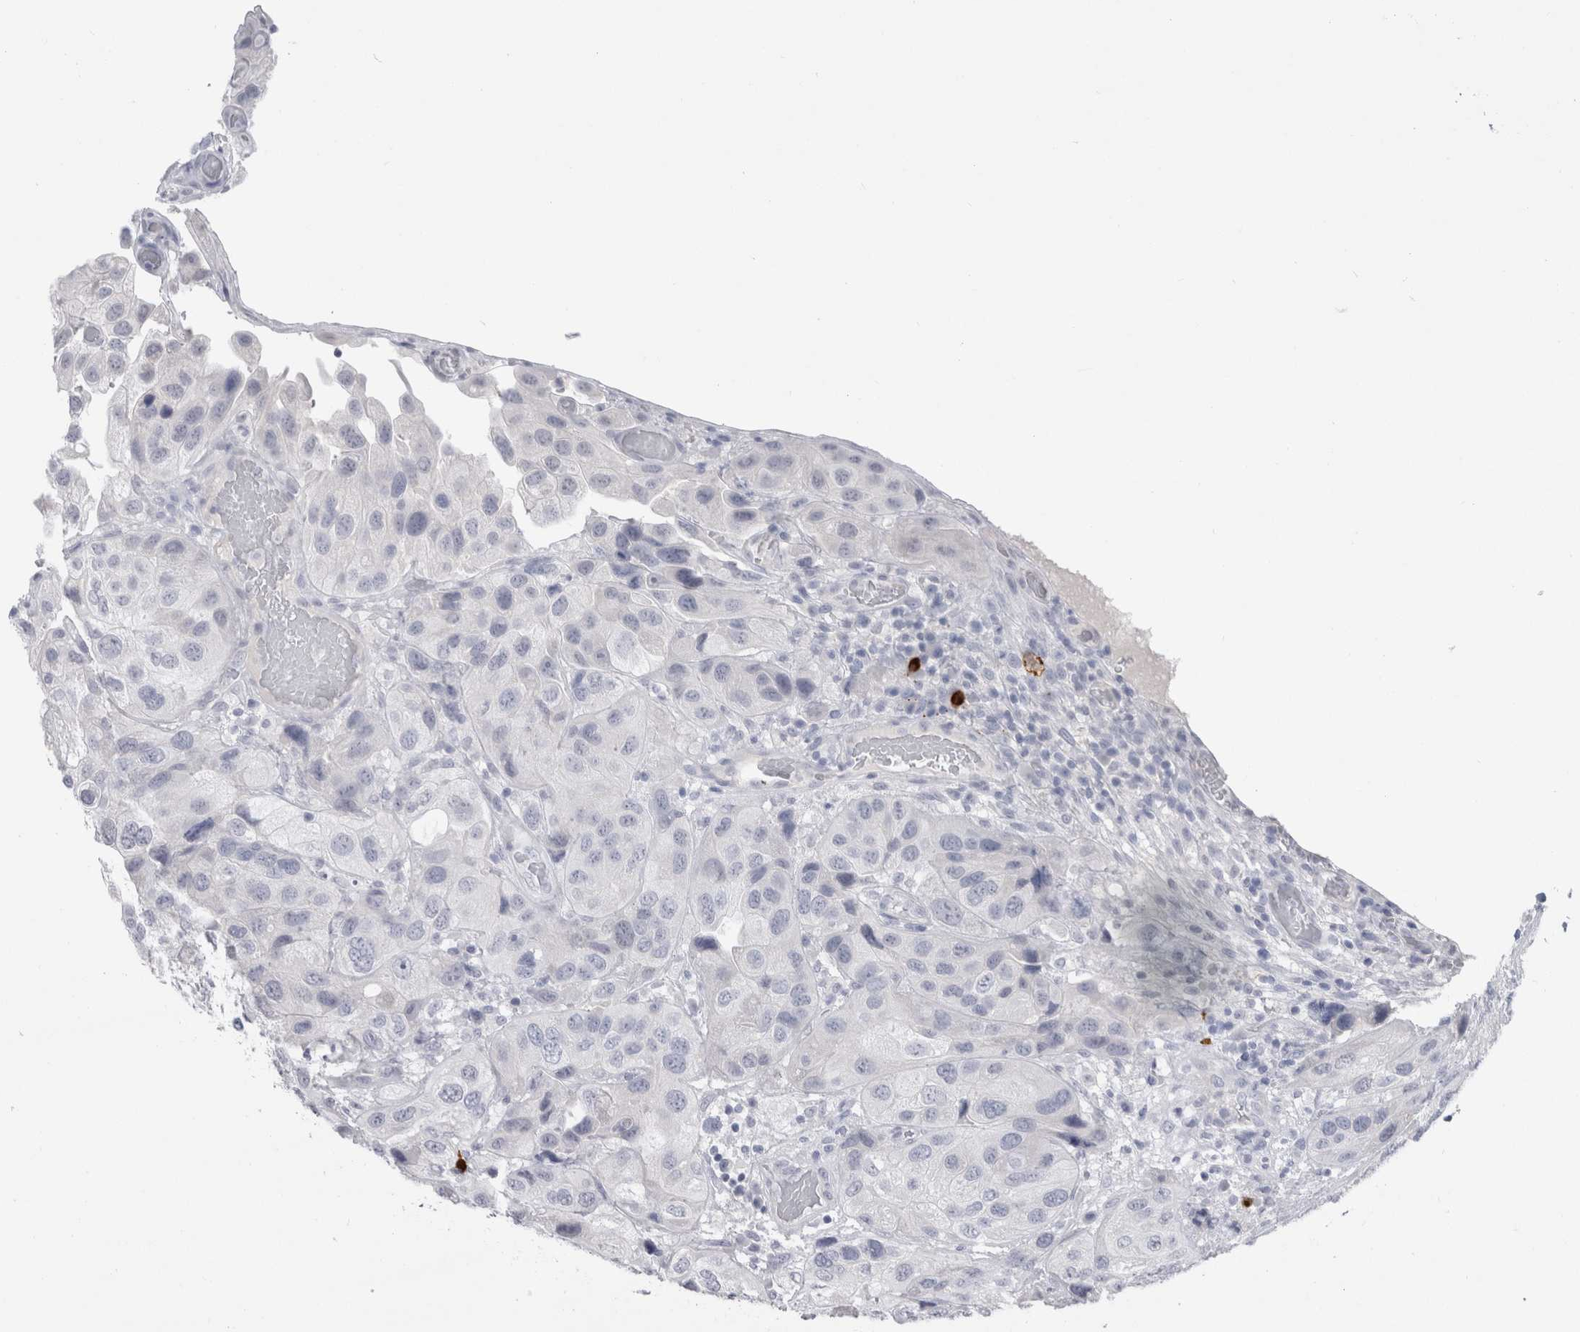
{"staining": {"intensity": "negative", "quantity": "none", "location": "none"}, "tissue": "urothelial cancer", "cell_type": "Tumor cells", "image_type": "cancer", "snomed": [{"axis": "morphology", "description": "Urothelial carcinoma, High grade"}, {"axis": "topography", "description": "Urinary bladder"}], "caption": "The histopathology image reveals no staining of tumor cells in urothelial cancer.", "gene": "CDH17", "patient": {"sex": "female", "age": 64}}